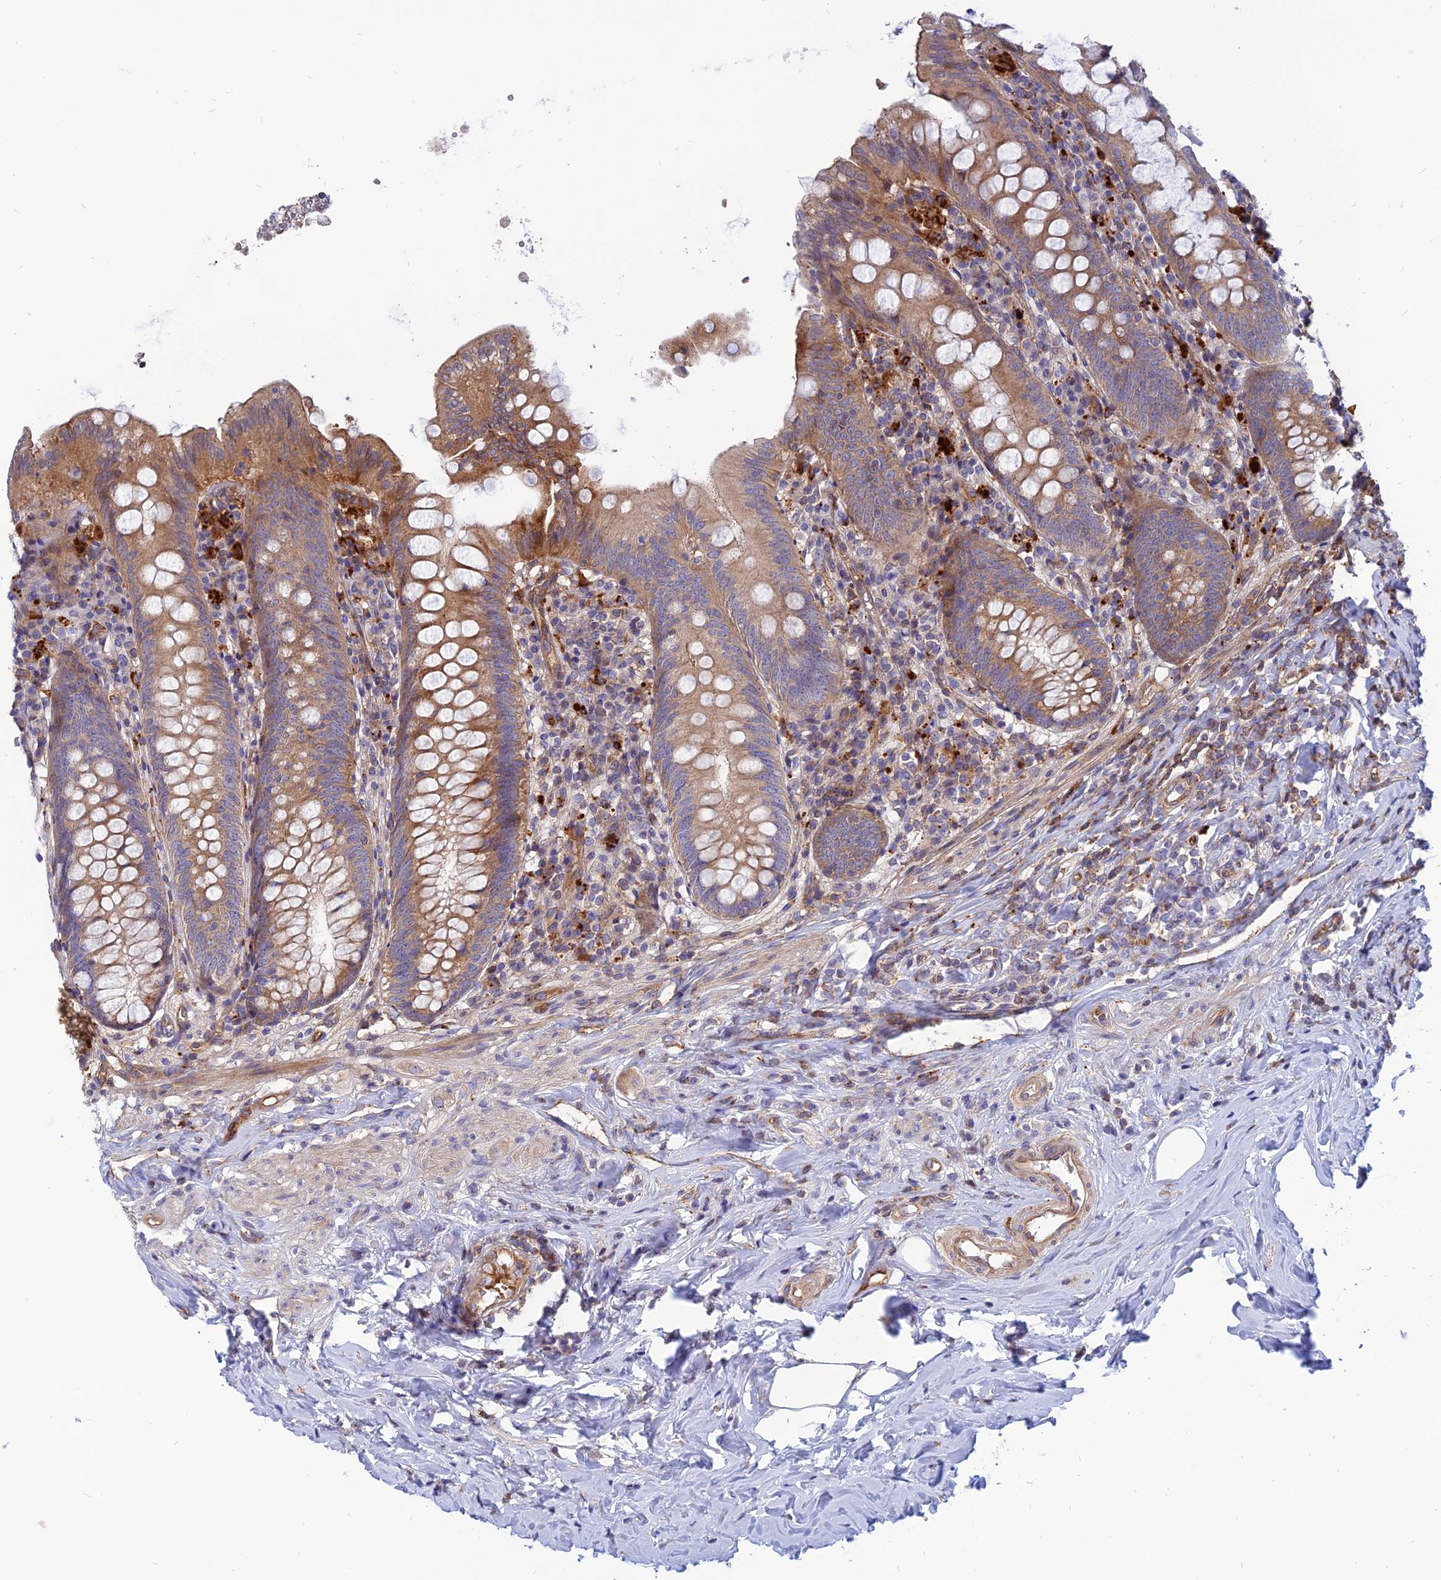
{"staining": {"intensity": "moderate", "quantity": ">75%", "location": "cytoplasmic/membranous"}, "tissue": "appendix", "cell_type": "Glandular cells", "image_type": "normal", "snomed": [{"axis": "morphology", "description": "Normal tissue, NOS"}, {"axis": "topography", "description": "Appendix"}], "caption": "Immunohistochemistry image of unremarkable appendix: human appendix stained using IHC displays medium levels of moderate protein expression localized specifically in the cytoplasmic/membranous of glandular cells, appearing as a cytoplasmic/membranous brown color.", "gene": "PHKA2", "patient": {"sex": "female", "age": 54}}